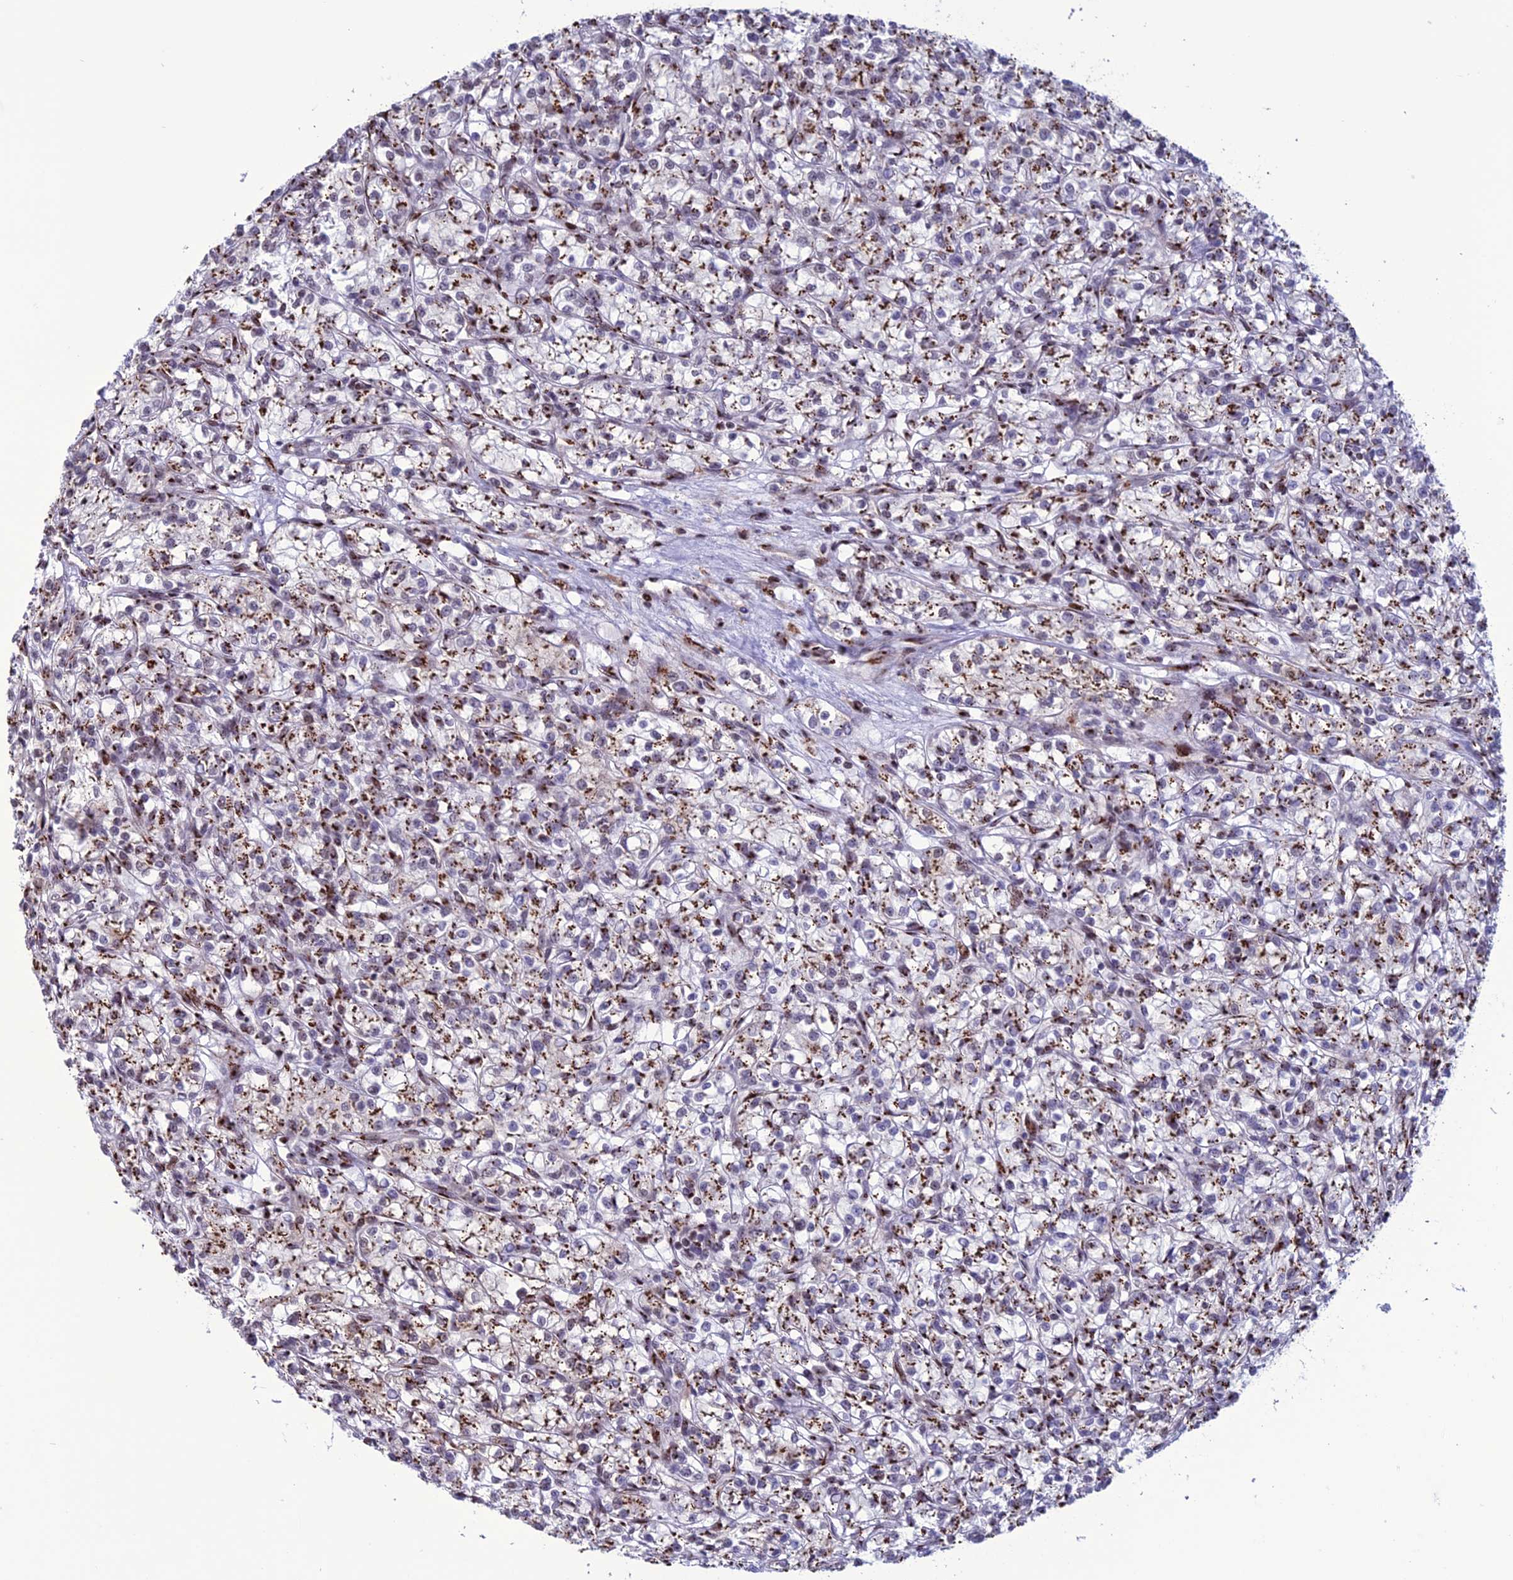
{"staining": {"intensity": "strong", "quantity": "25%-75%", "location": "cytoplasmic/membranous"}, "tissue": "renal cancer", "cell_type": "Tumor cells", "image_type": "cancer", "snomed": [{"axis": "morphology", "description": "Adenocarcinoma, NOS"}, {"axis": "topography", "description": "Kidney"}], "caption": "Strong cytoplasmic/membranous staining is seen in approximately 25%-75% of tumor cells in renal adenocarcinoma.", "gene": "PLEKHA4", "patient": {"sex": "female", "age": 59}}